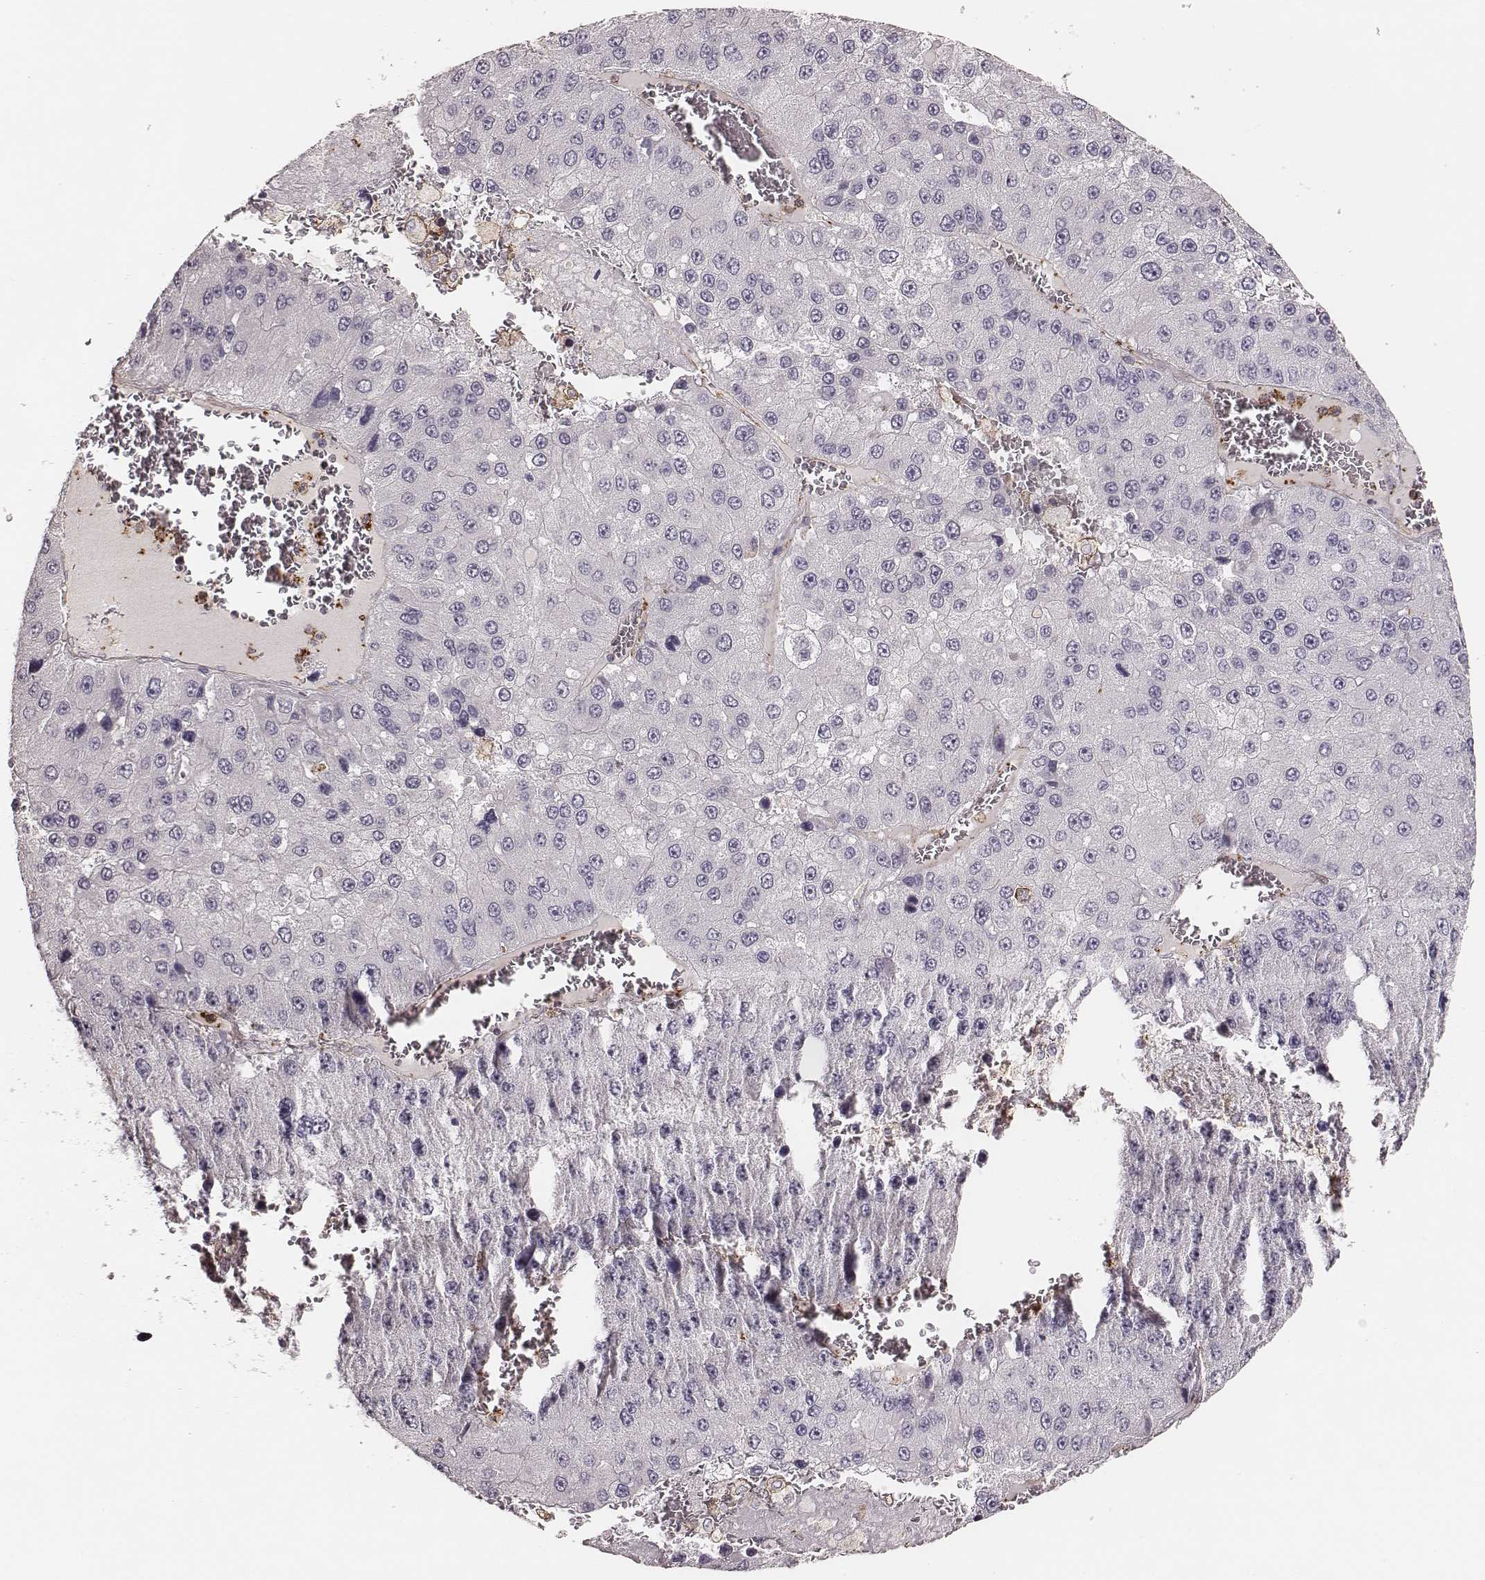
{"staining": {"intensity": "negative", "quantity": "none", "location": "none"}, "tissue": "liver cancer", "cell_type": "Tumor cells", "image_type": "cancer", "snomed": [{"axis": "morphology", "description": "Carcinoma, Hepatocellular, NOS"}, {"axis": "topography", "description": "Liver"}], "caption": "The image displays no staining of tumor cells in liver hepatocellular carcinoma.", "gene": "ZYX", "patient": {"sex": "female", "age": 73}}